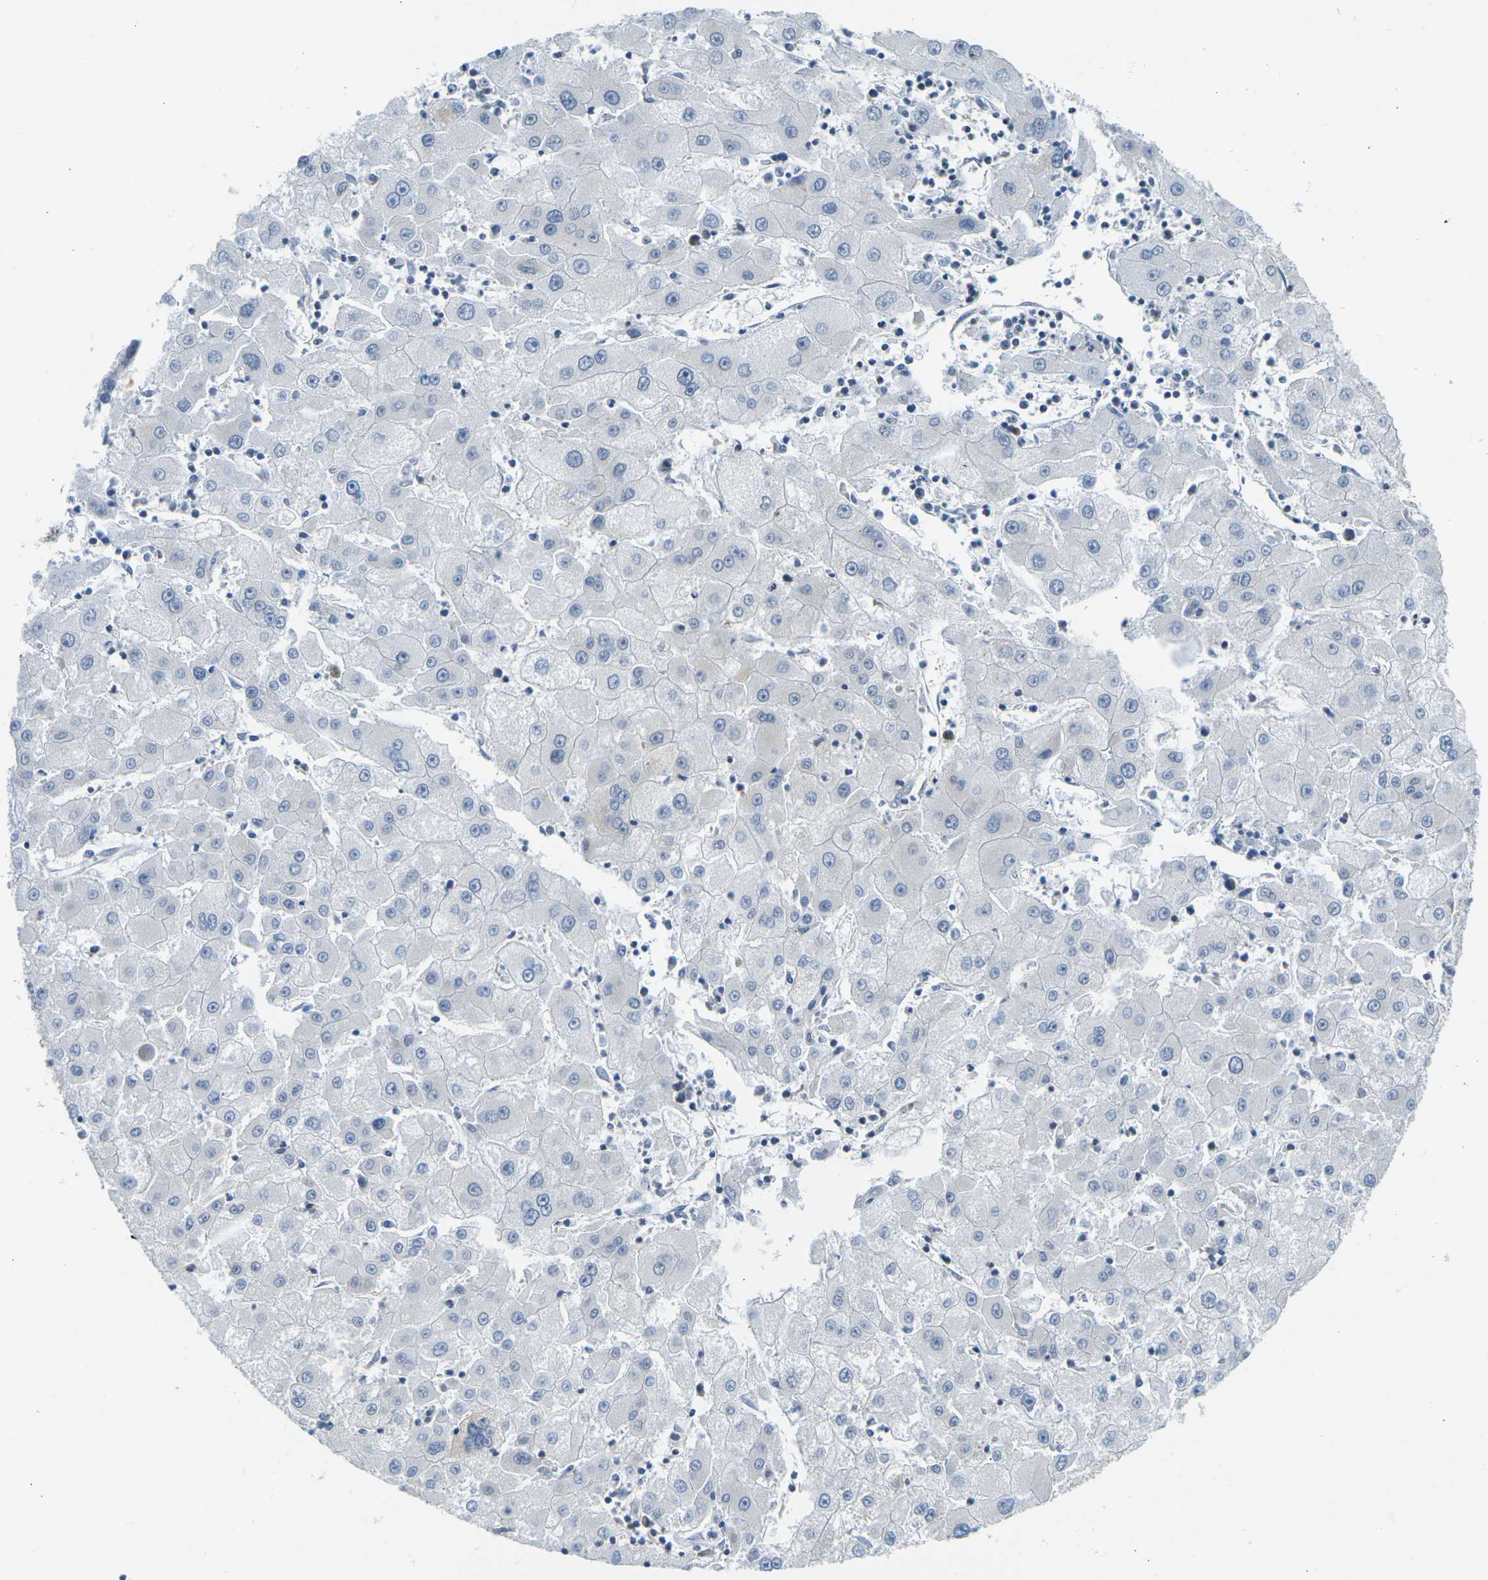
{"staining": {"intensity": "negative", "quantity": "none", "location": "none"}, "tissue": "liver cancer", "cell_type": "Tumor cells", "image_type": "cancer", "snomed": [{"axis": "morphology", "description": "Carcinoma, Hepatocellular, NOS"}, {"axis": "topography", "description": "Liver"}], "caption": "Immunohistochemical staining of human liver cancer (hepatocellular carcinoma) exhibits no significant expression in tumor cells.", "gene": "PARD6B", "patient": {"sex": "male", "age": 72}}